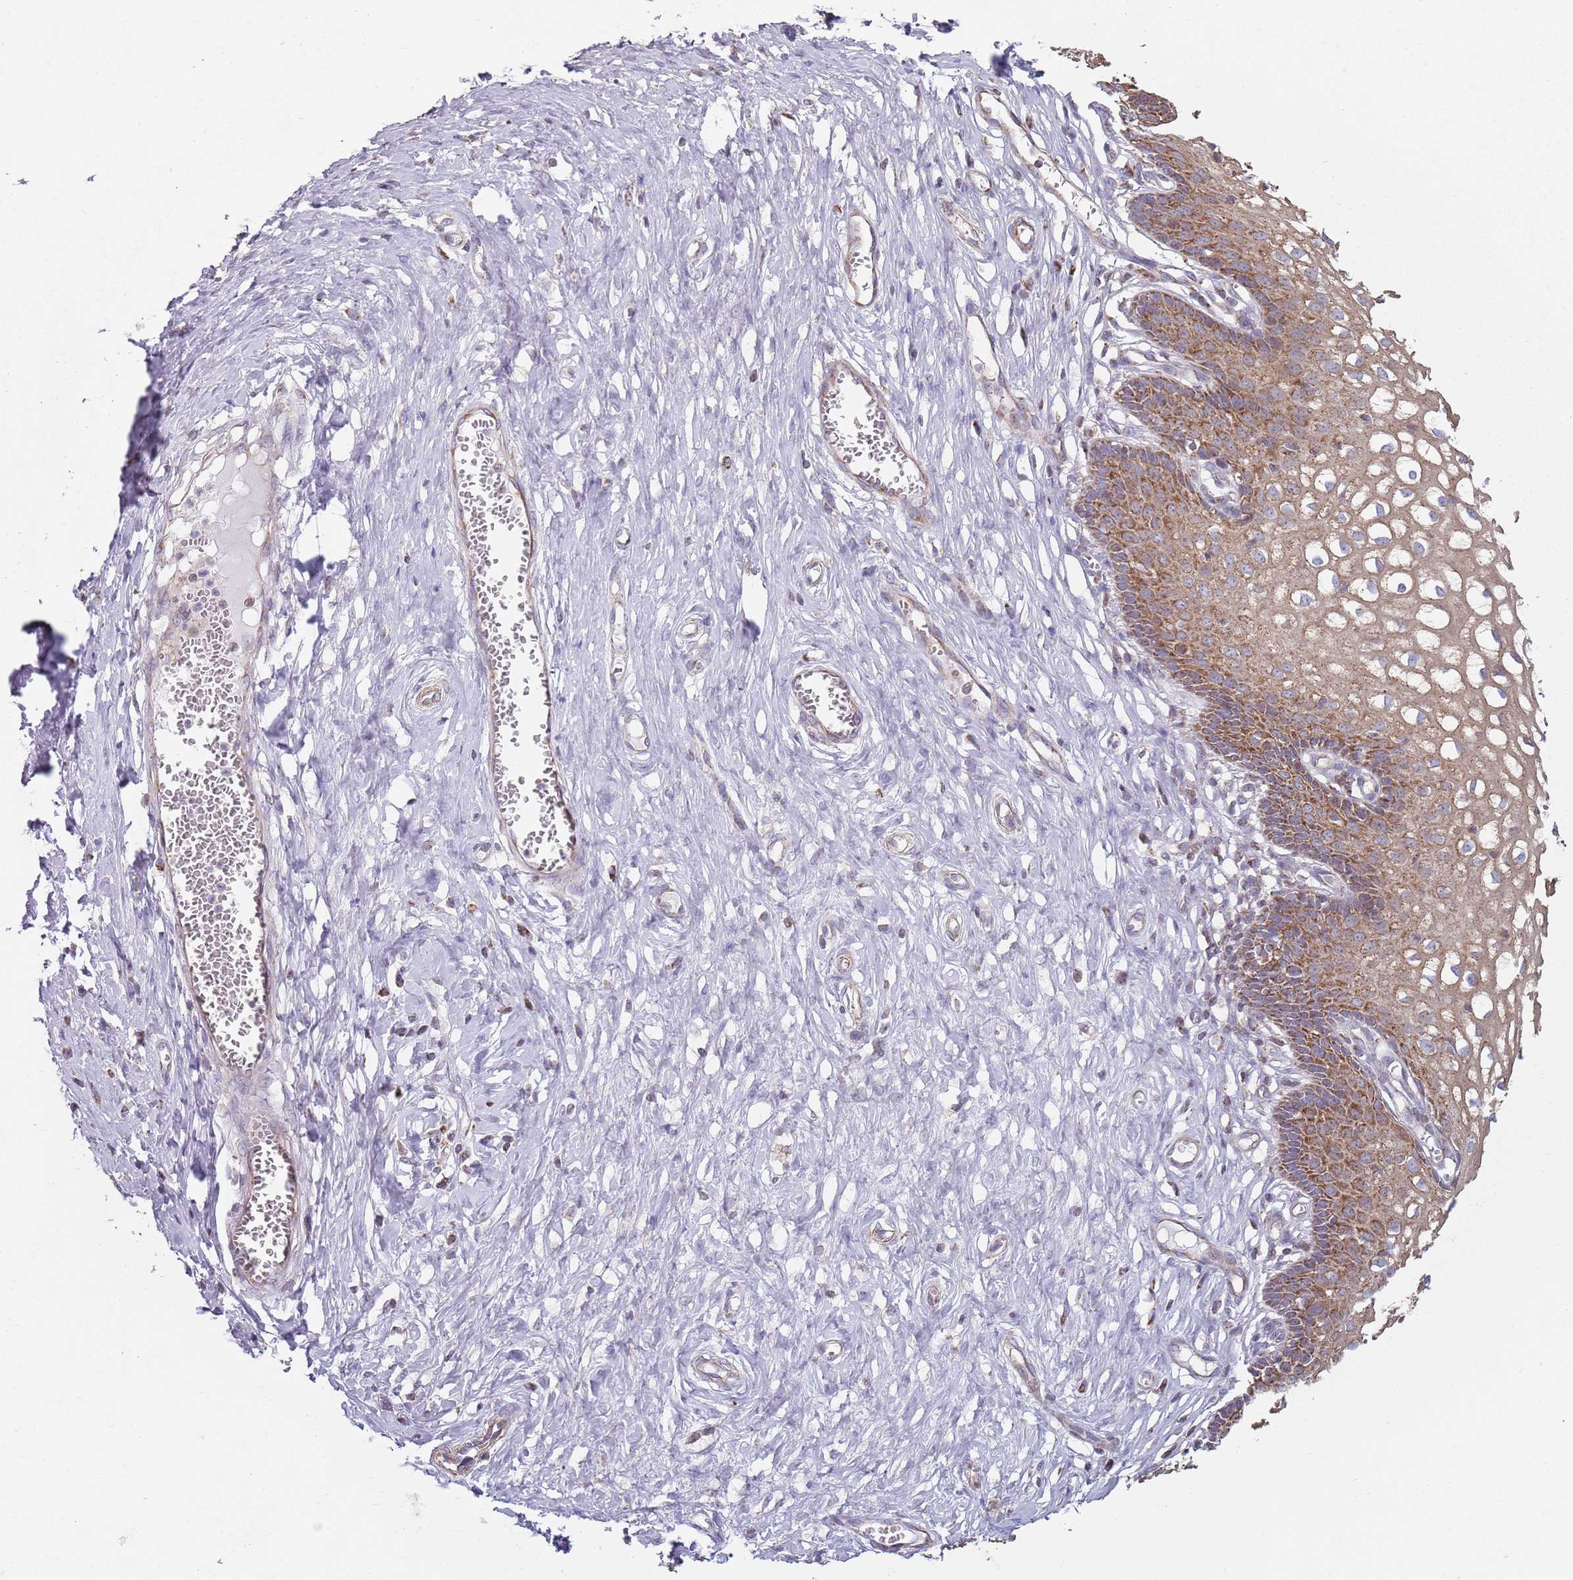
{"staining": {"intensity": "negative", "quantity": "none", "location": "none"}, "tissue": "cervix", "cell_type": "Glandular cells", "image_type": "normal", "snomed": [{"axis": "morphology", "description": "Normal tissue, NOS"}, {"axis": "morphology", "description": "Adenocarcinoma, NOS"}, {"axis": "topography", "description": "Cervix"}], "caption": "High magnification brightfield microscopy of benign cervix stained with DAB (brown) and counterstained with hematoxylin (blue): glandular cells show no significant positivity. Nuclei are stained in blue.", "gene": "GAS8", "patient": {"sex": "female", "age": 29}}